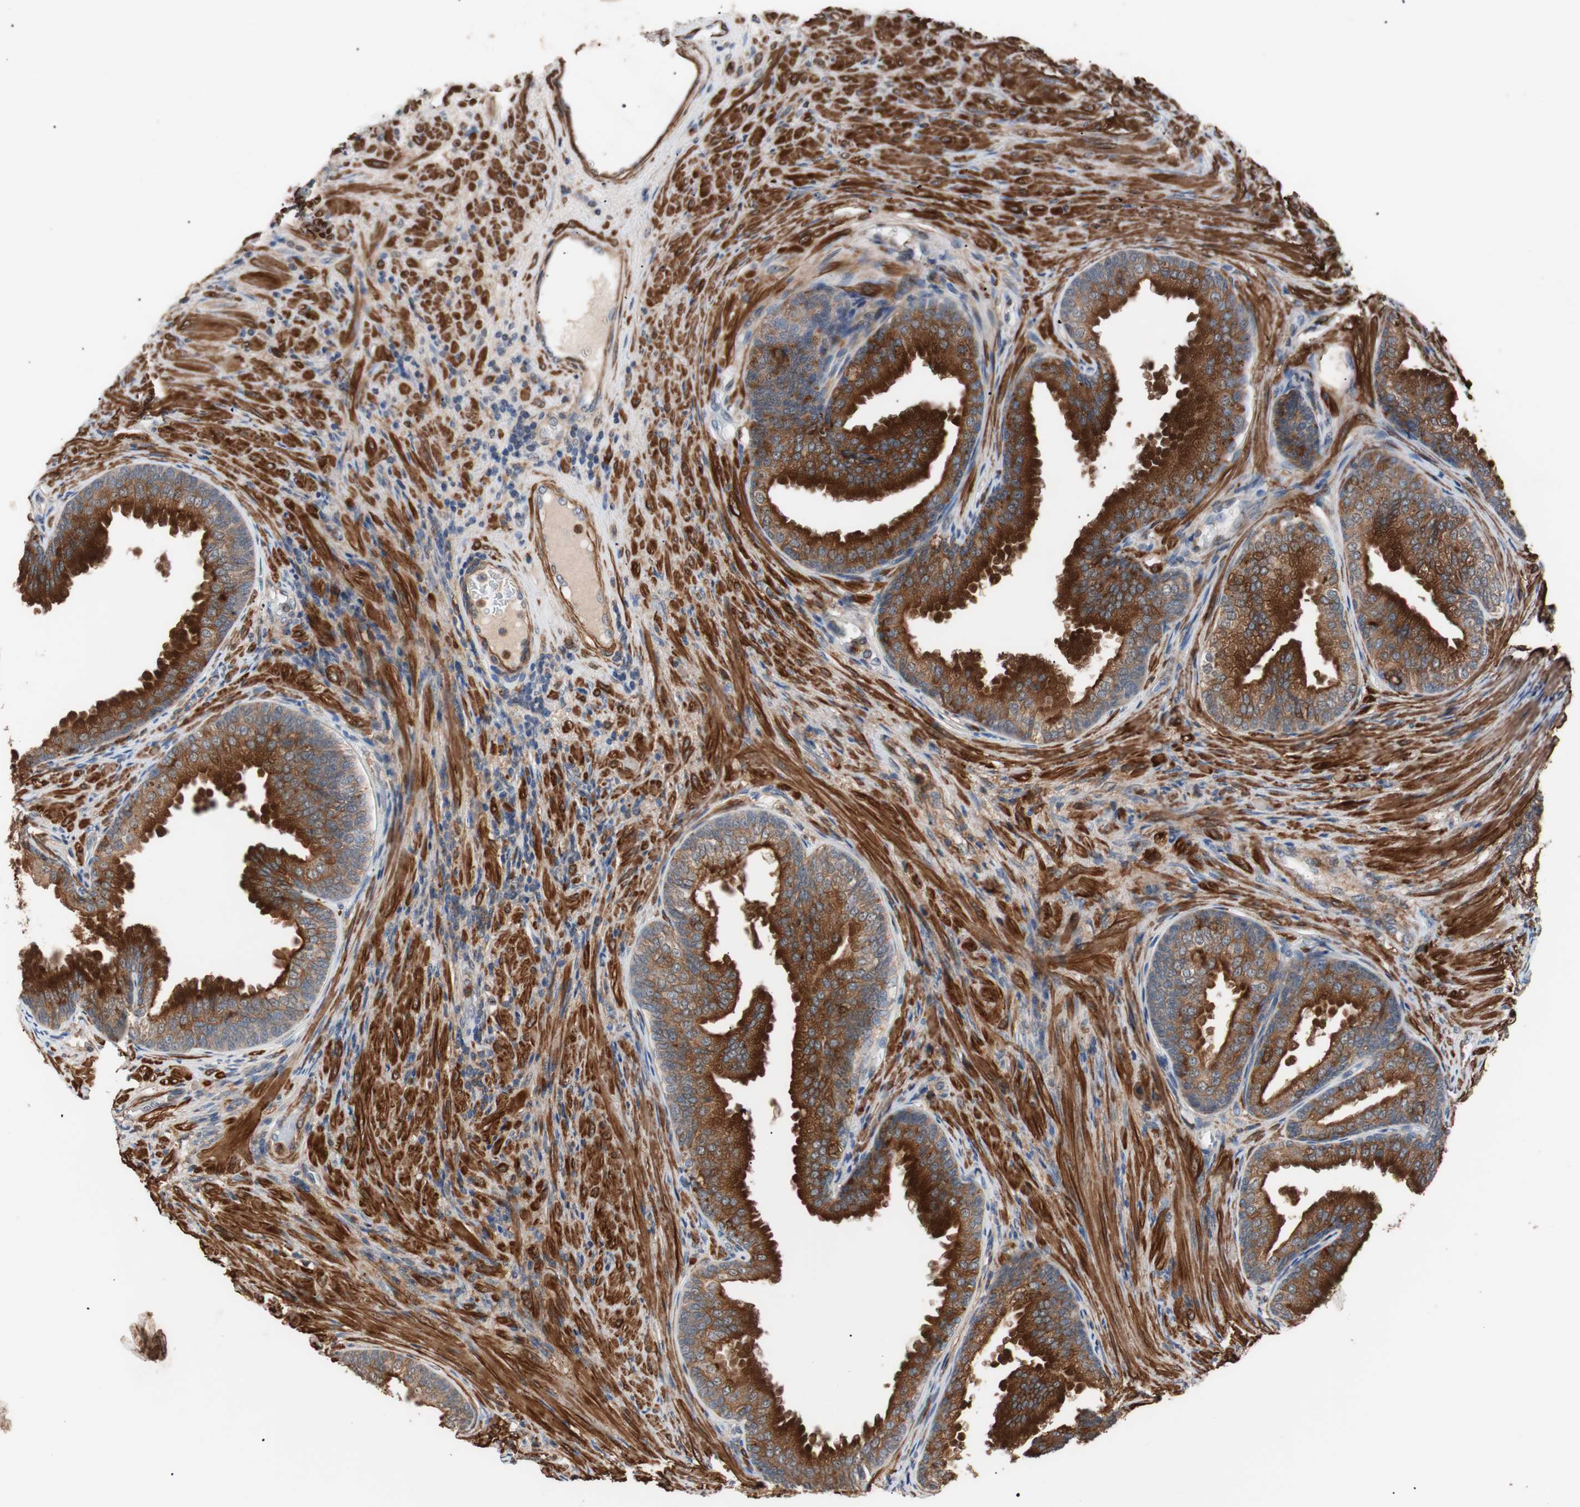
{"staining": {"intensity": "strong", "quantity": ">75%", "location": "cytoplasmic/membranous"}, "tissue": "prostate", "cell_type": "Glandular cells", "image_type": "normal", "snomed": [{"axis": "morphology", "description": "Normal tissue, NOS"}, {"axis": "topography", "description": "Prostate"}], "caption": "About >75% of glandular cells in unremarkable human prostate display strong cytoplasmic/membranous protein expression as visualized by brown immunohistochemical staining.", "gene": "LITAF", "patient": {"sex": "male", "age": 76}}